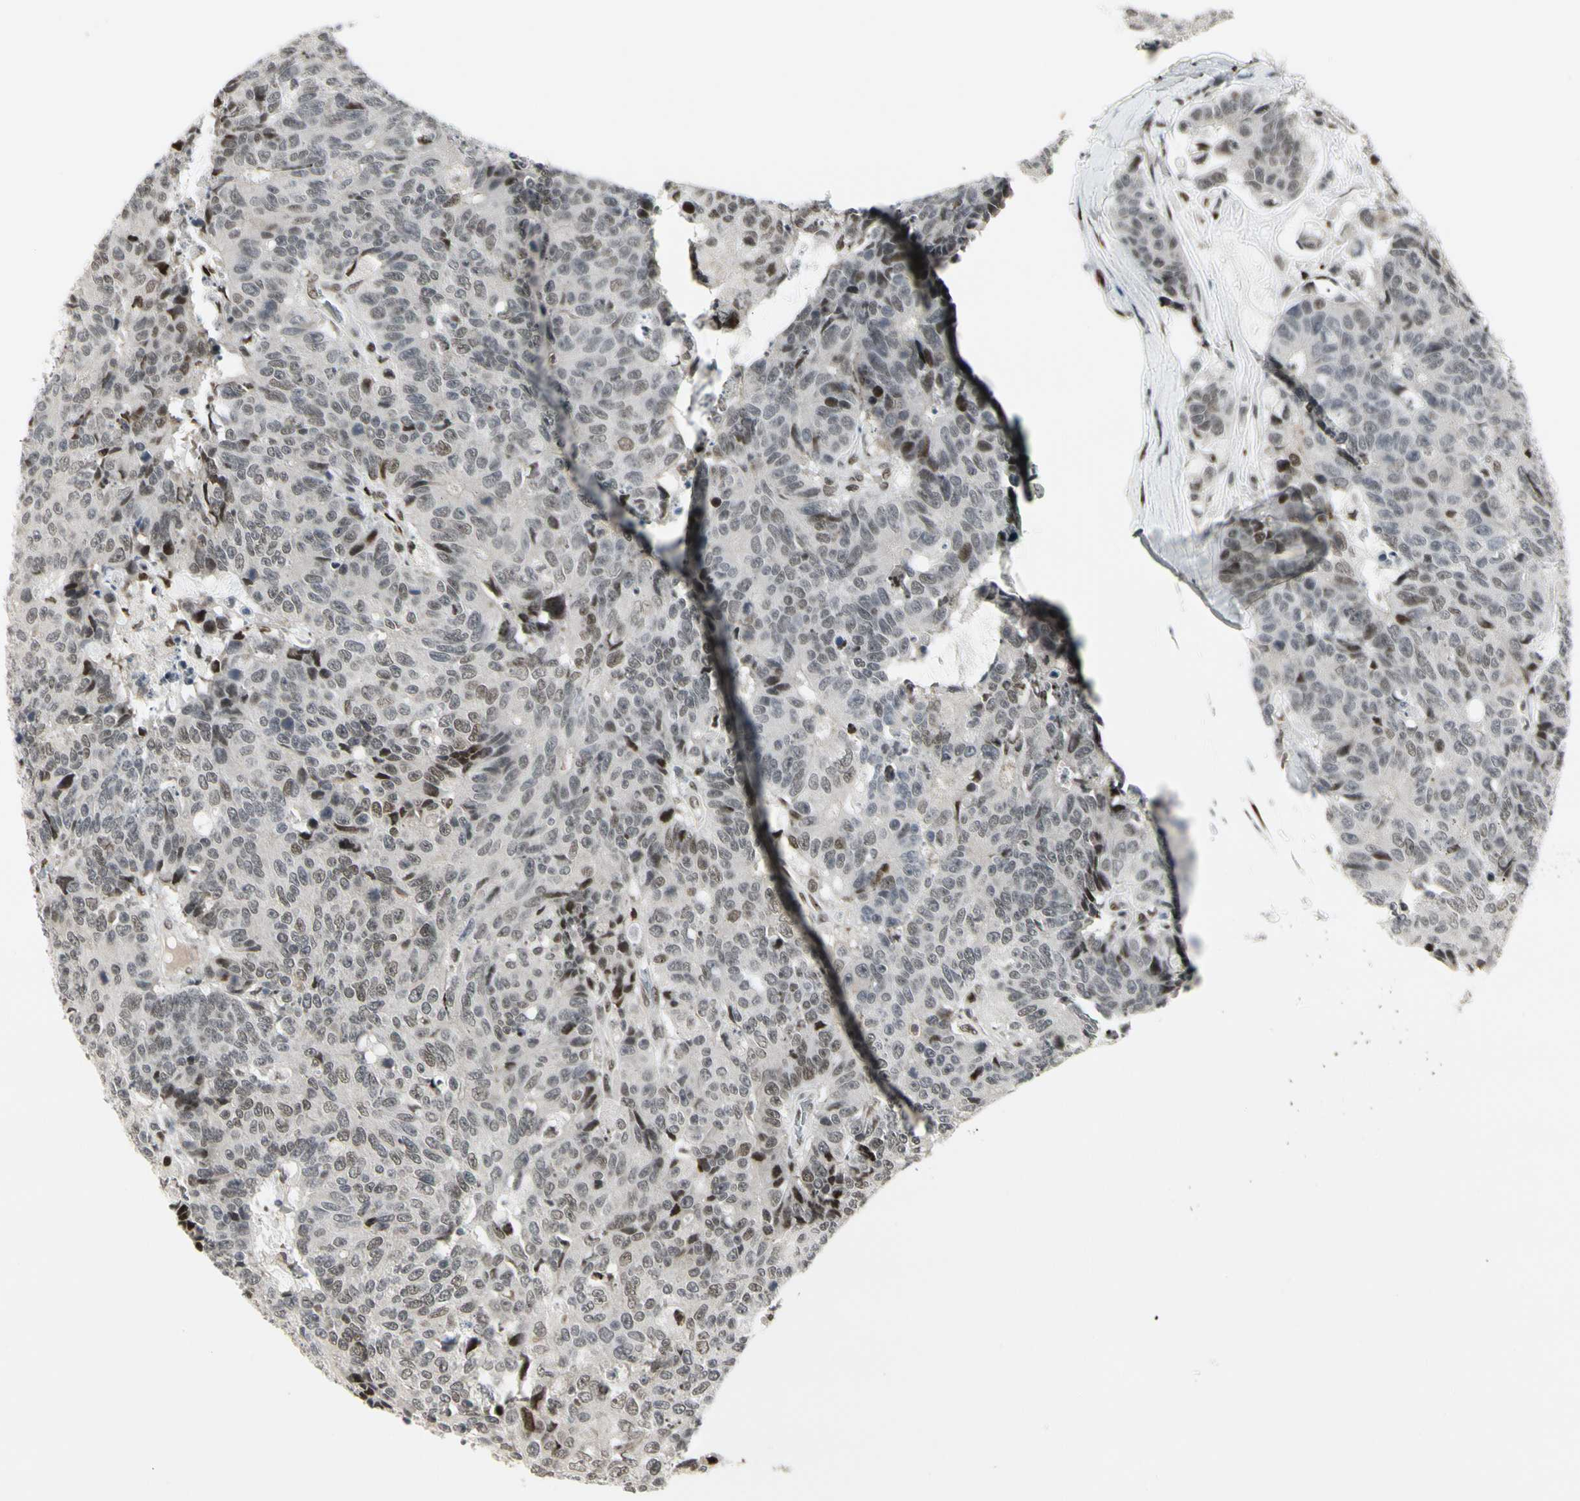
{"staining": {"intensity": "moderate", "quantity": "25%-75%", "location": "nuclear"}, "tissue": "colorectal cancer", "cell_type": "Tumor cells", "image_type": "cancer", "snomed": [{"axis": "morphology", "description": "Adenocarcinoma, NOS"}, {"axis": "topography", "description": "Colon"}], "caption": "The immunohistochemical stain shows moderate nuclear staining in tumor cells of adenocarcinoma (colorectal) tissue.", "gene": "FOXJ2", "patient": {"sex": "female", "age": 86}}